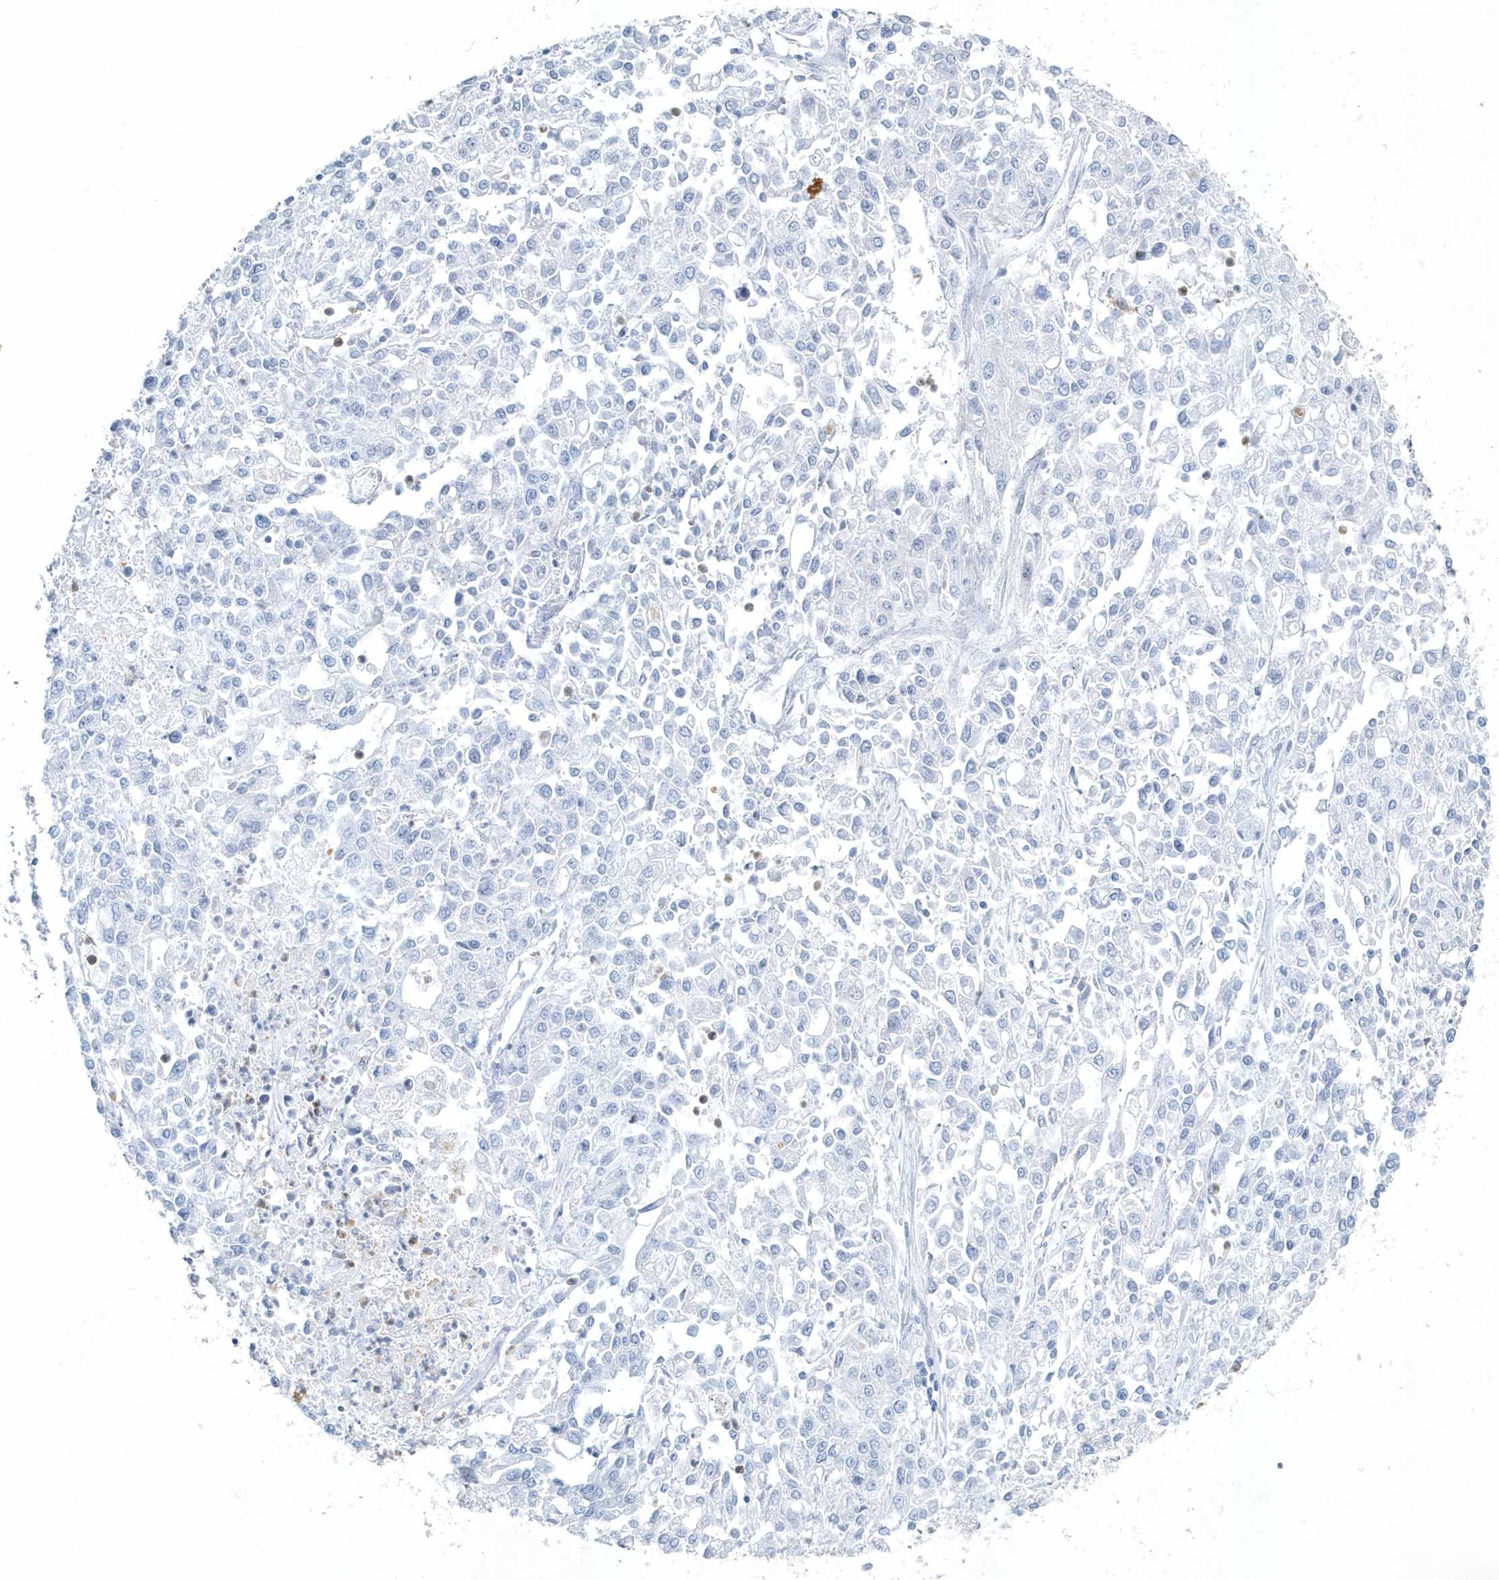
{"staining": {"intensity": "negative", "quantity": "none", "location": "none"}, "tissue": "endometrial cancer", "cell_type": "Tumor cells", "image_type": "cancer", "snomed": [{"axis": "morphology", "description": "Adenocarcinoma, NOS"}, {"axis": "topography", "description": "Endometrium"}], "caption": "Immunohistochemistry of human endometrial cancer displays no staining in tumor cells.", "gene": "MYOT", "patient": {"sex": "female", "age": 49}}